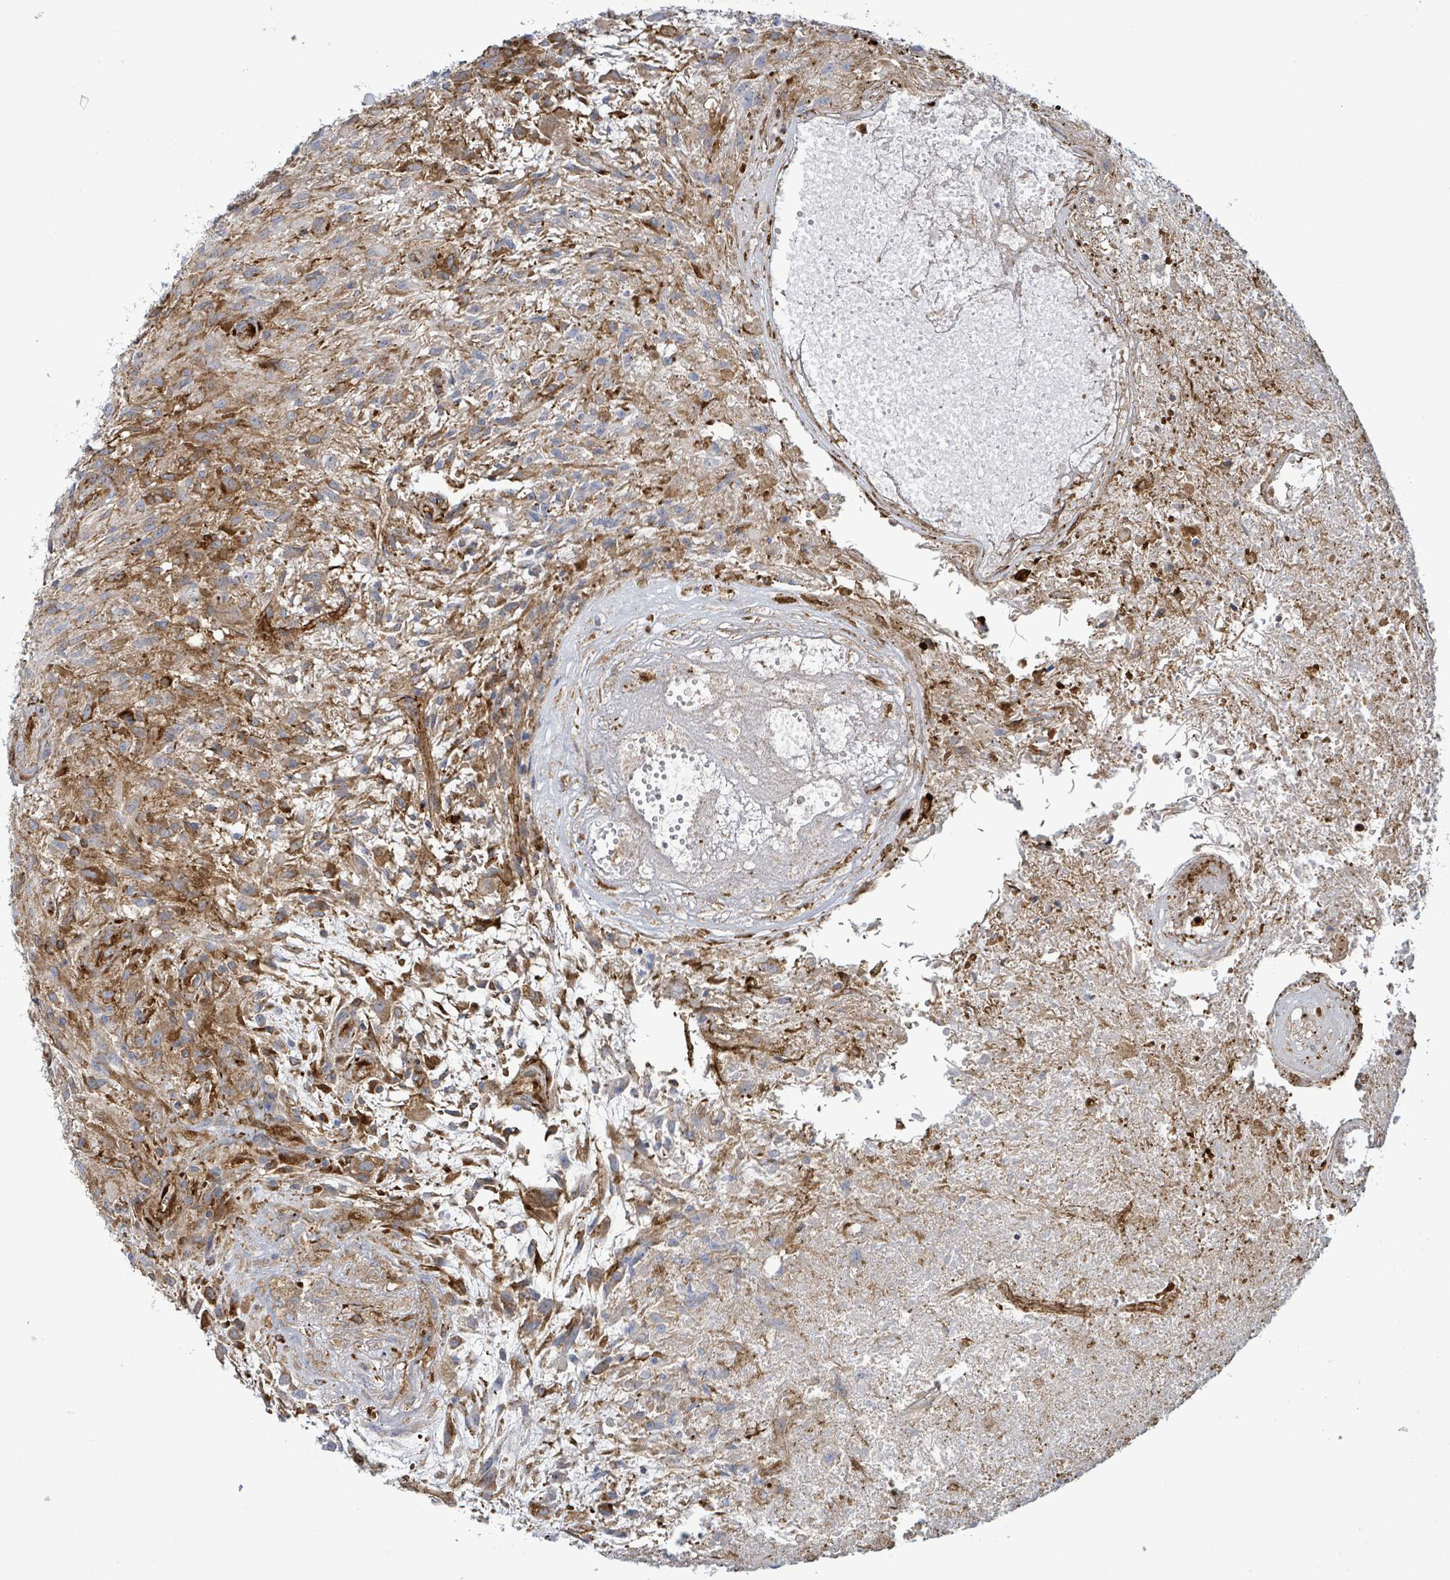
{"staining": {"intensity": "moderate", "quantity": "25%-75%", "location": "cytoplasmic/membranous"}, "tissue": "glioma", "cell_type": "Tumor cells", "image_type": "cancer", "snomed": [{"axis": "morphology", "description": "Glioma, malignant, High grade"}, {"axis": "topography", "description": "Brain"}], "caption": "Human glioma stained with a protein marker reveals moderate staining in tumor cells.", "gene": "EGFL7", "patient": {"sex": "male", "age": 56}}